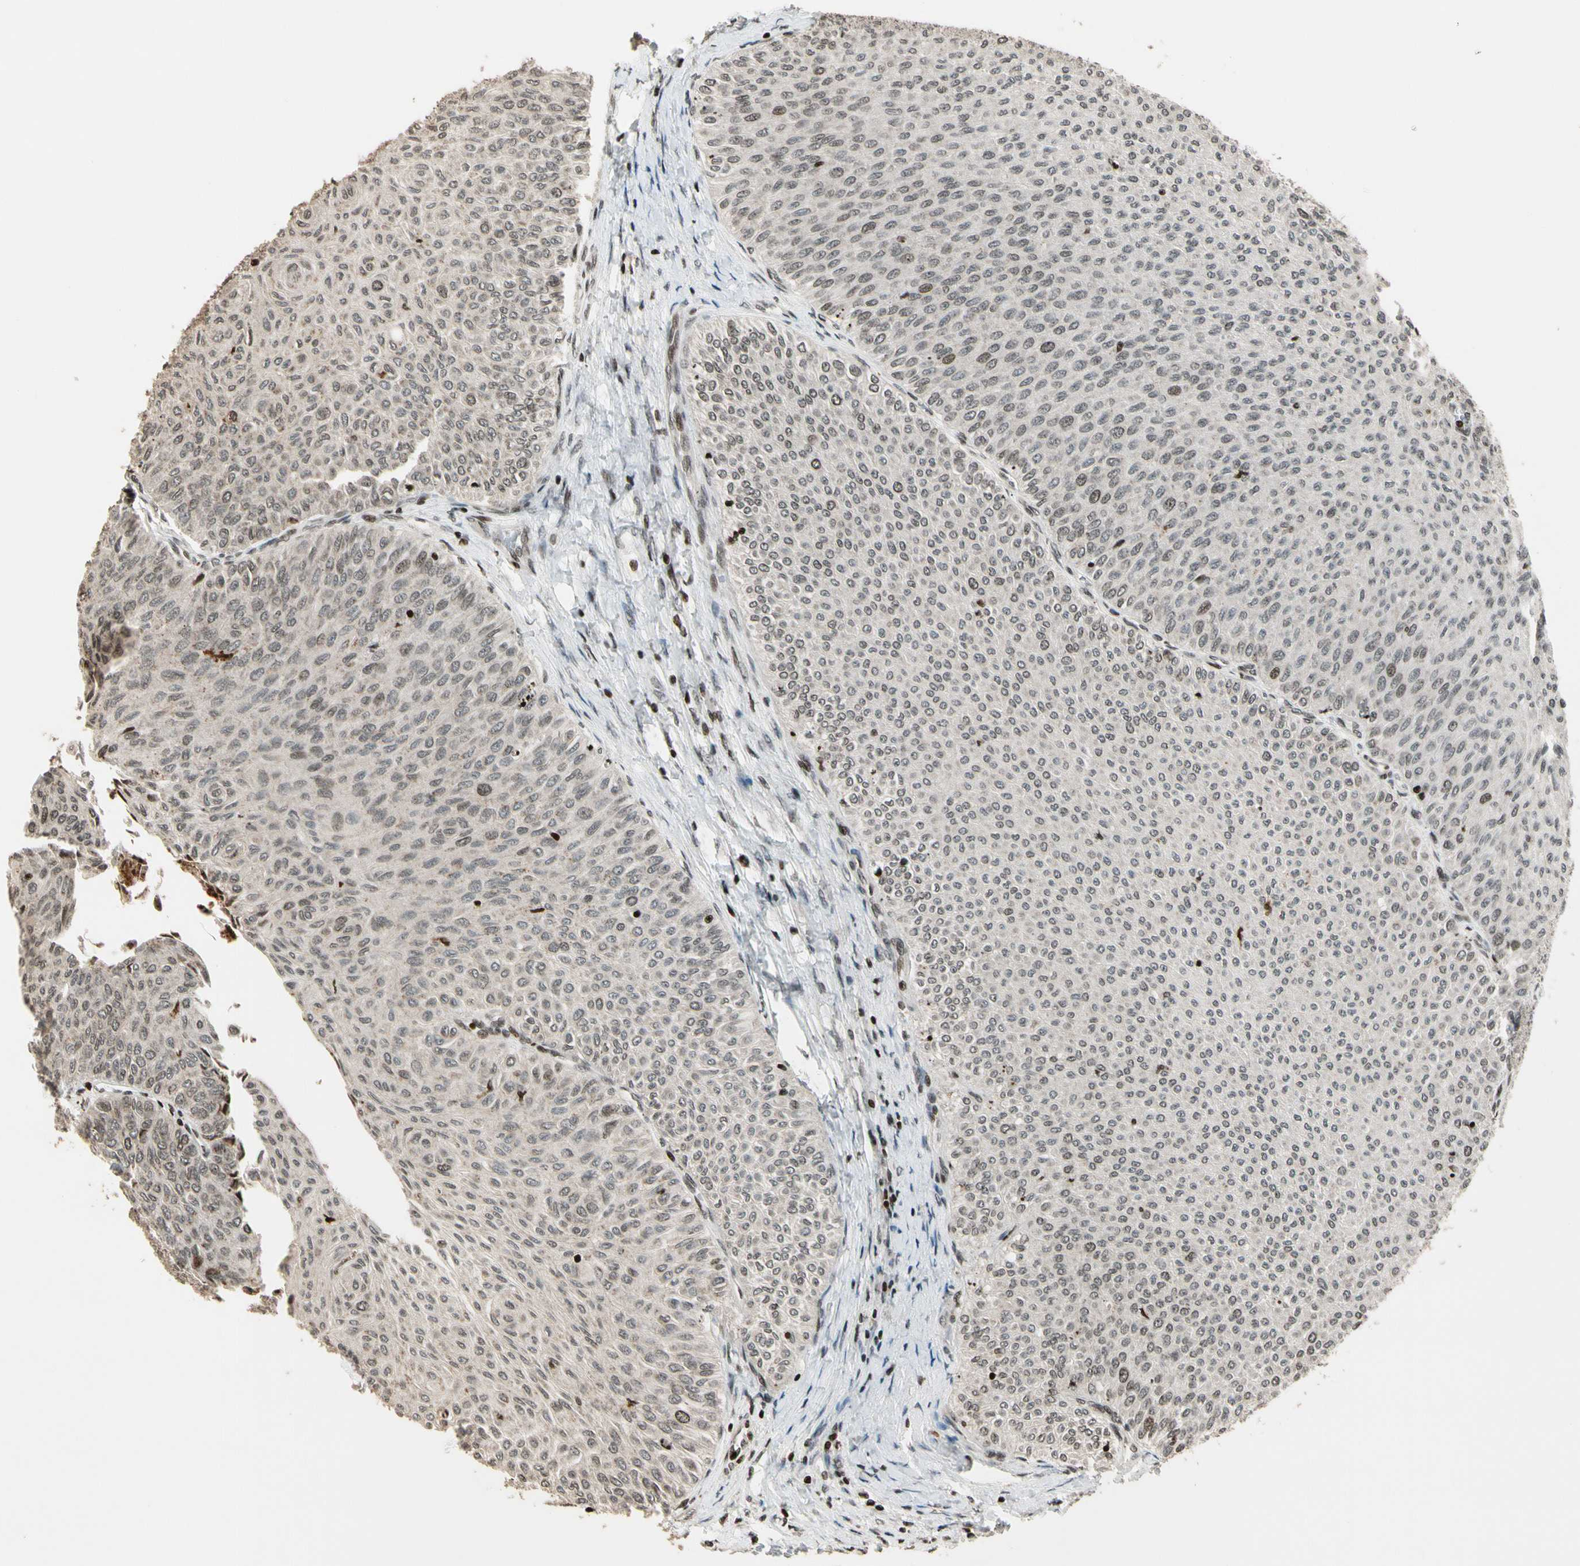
{"staining": {"intensity": "weak", "quantity": "25%-75%", "location": "nuclear"}, "tissue": "urothelial cancer", "cell_type": "Tumor cells", "image_type": "cancer", "snomed": [{"axis": "morphology", "description": "Urothelial carcinoma, Low grade"}, {"axis": "topography", "description": "Urinary bladder"}], "caption": "Tumor cells exhibit low levels of weak nuclear positivity in about 25%-75% of cells in human low-grade urothelial carcinoma.", "gene": "TSHZ3", "patient": {"sex": "male", "age": 78}}